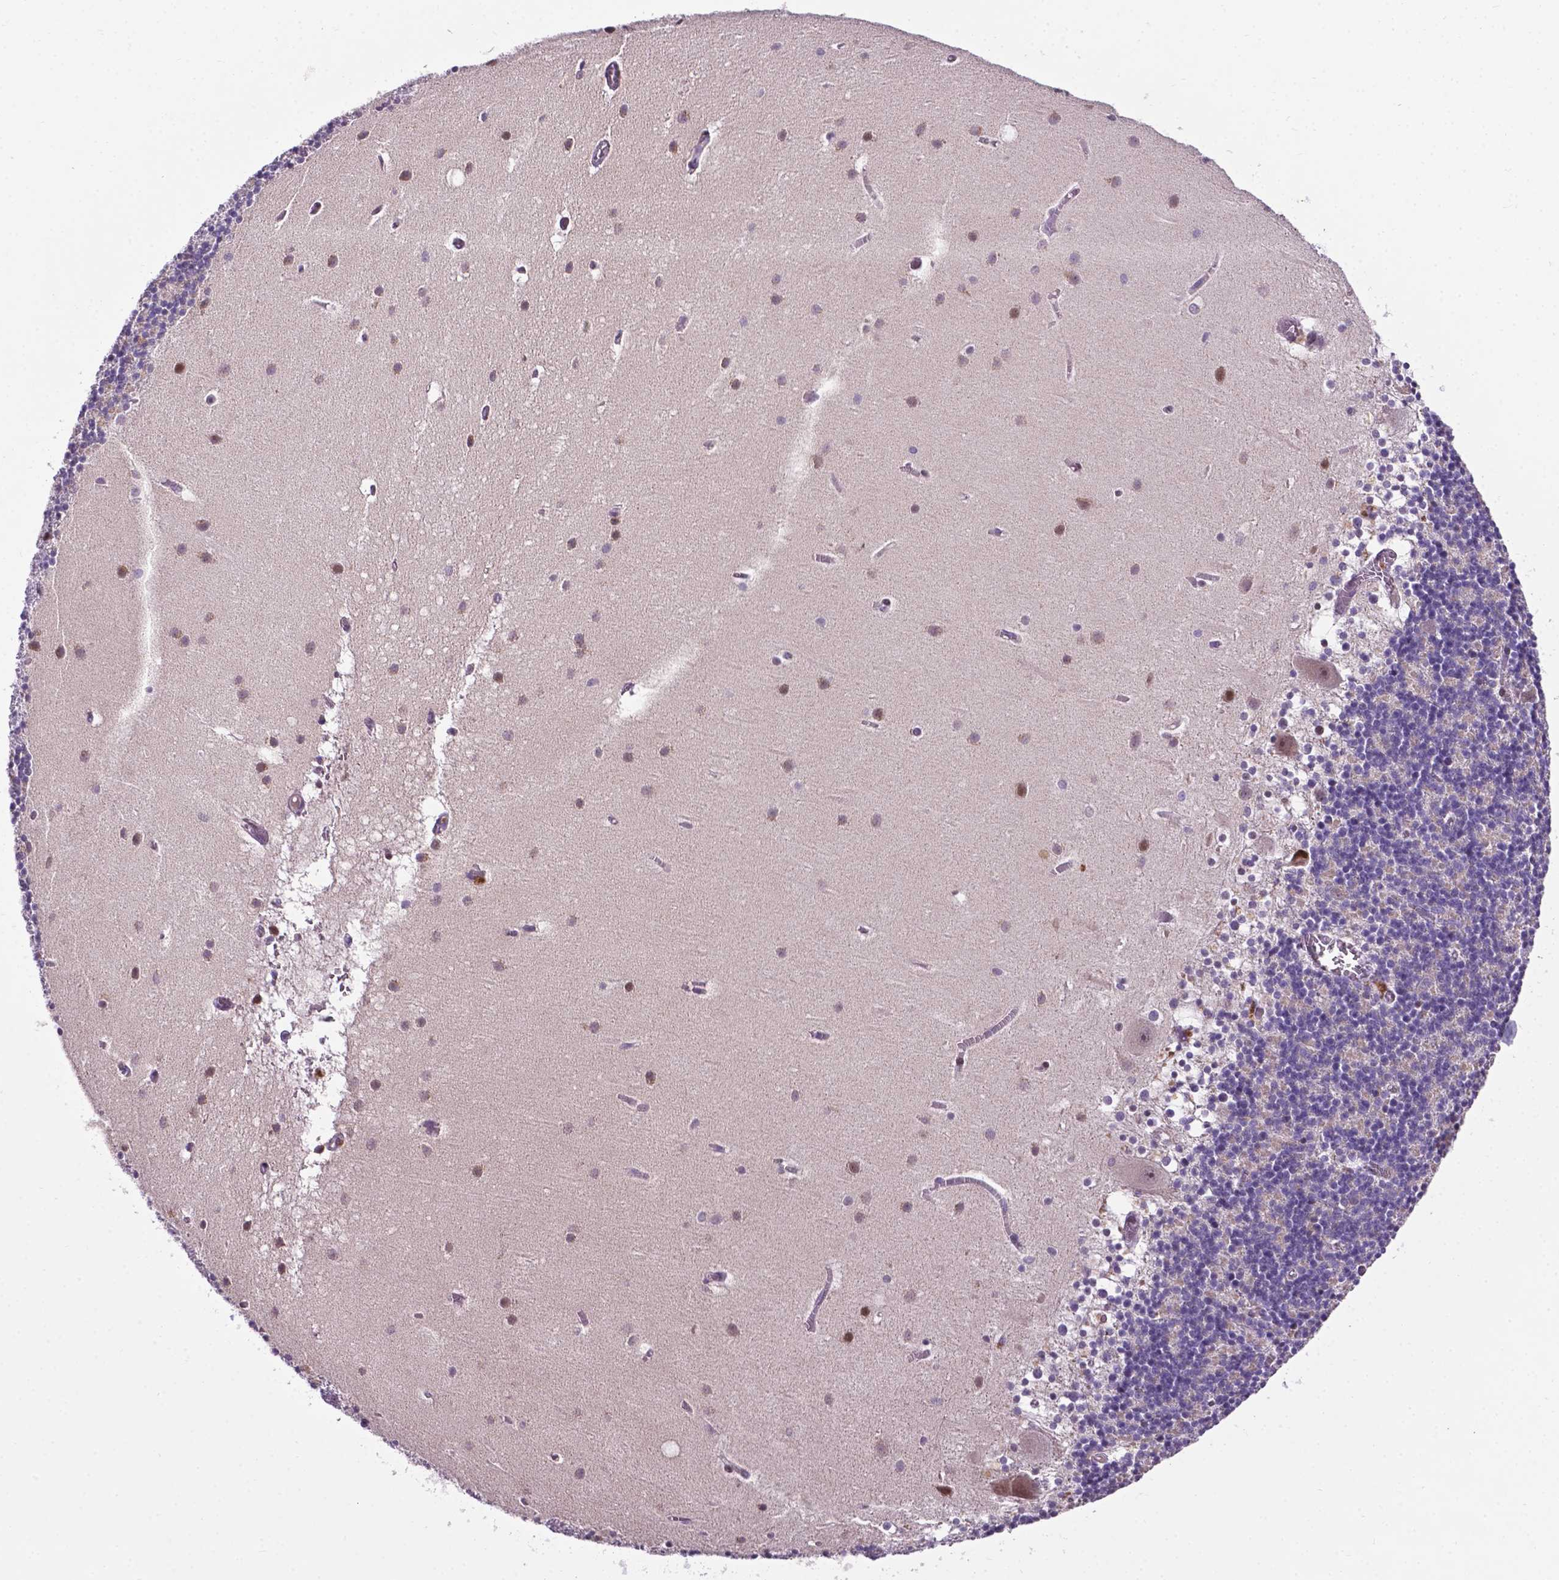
{"staining": {"intensity": "negative", "quantity": "none", "location": "none"}, "tissue": "cerebellum", "cell_type": "Cells in granular layer", "image_type": "normal", "snomed": [{"axis": "morphology", "description": "Normal tissue, NOS"}, {"axis": "topography", "description": "Cerebellum"}], "caption": "Image shows no protein positivity in cells in granular layer of benign cerebellum.", "gene": "SMAD2", "patient": {"sex": "male", "age": 70}}